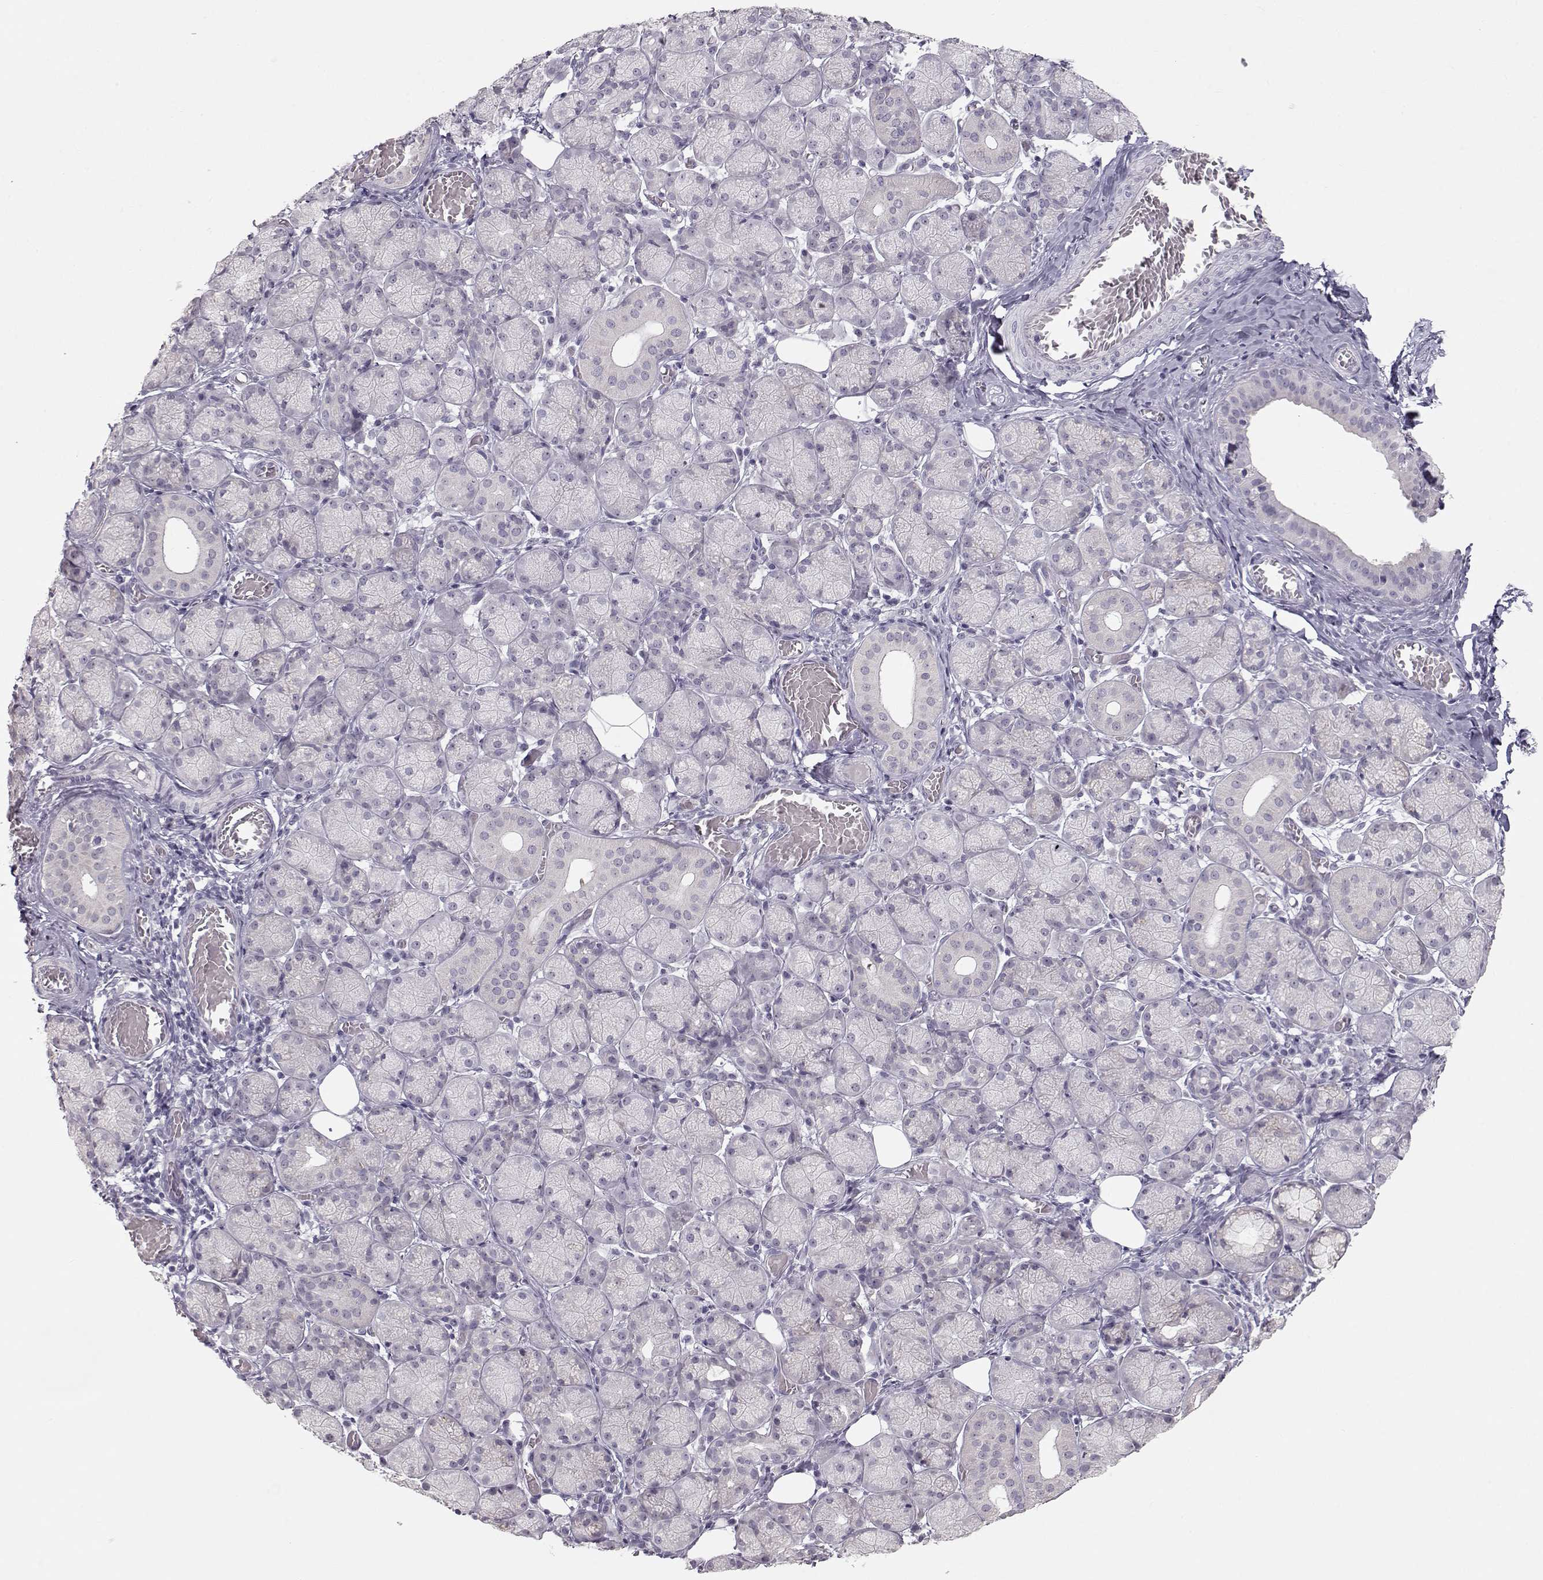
{"staining": {"intensity": "negative", "quantity": "none", "location": "none"}, "tissue": "salivary gland", "cell_type": "Glandular cells", "image_type": "normal", "snomed": [{"axis": "morphology", "description": "Normal tissue, NOS"}, {"axis": "topography", "description": "Salivary gland"}, {"axis": "topography", "description": "Peripheral nerve tissue"}], "caption": "This is a histopathology image of immunohistochemistry staining of benign salivary gland, which shows no positivity in glandular cells. Nuclei are stained in blue.", "gene": "FAM205A", "patient": {"sex": "female", "age": 24}}